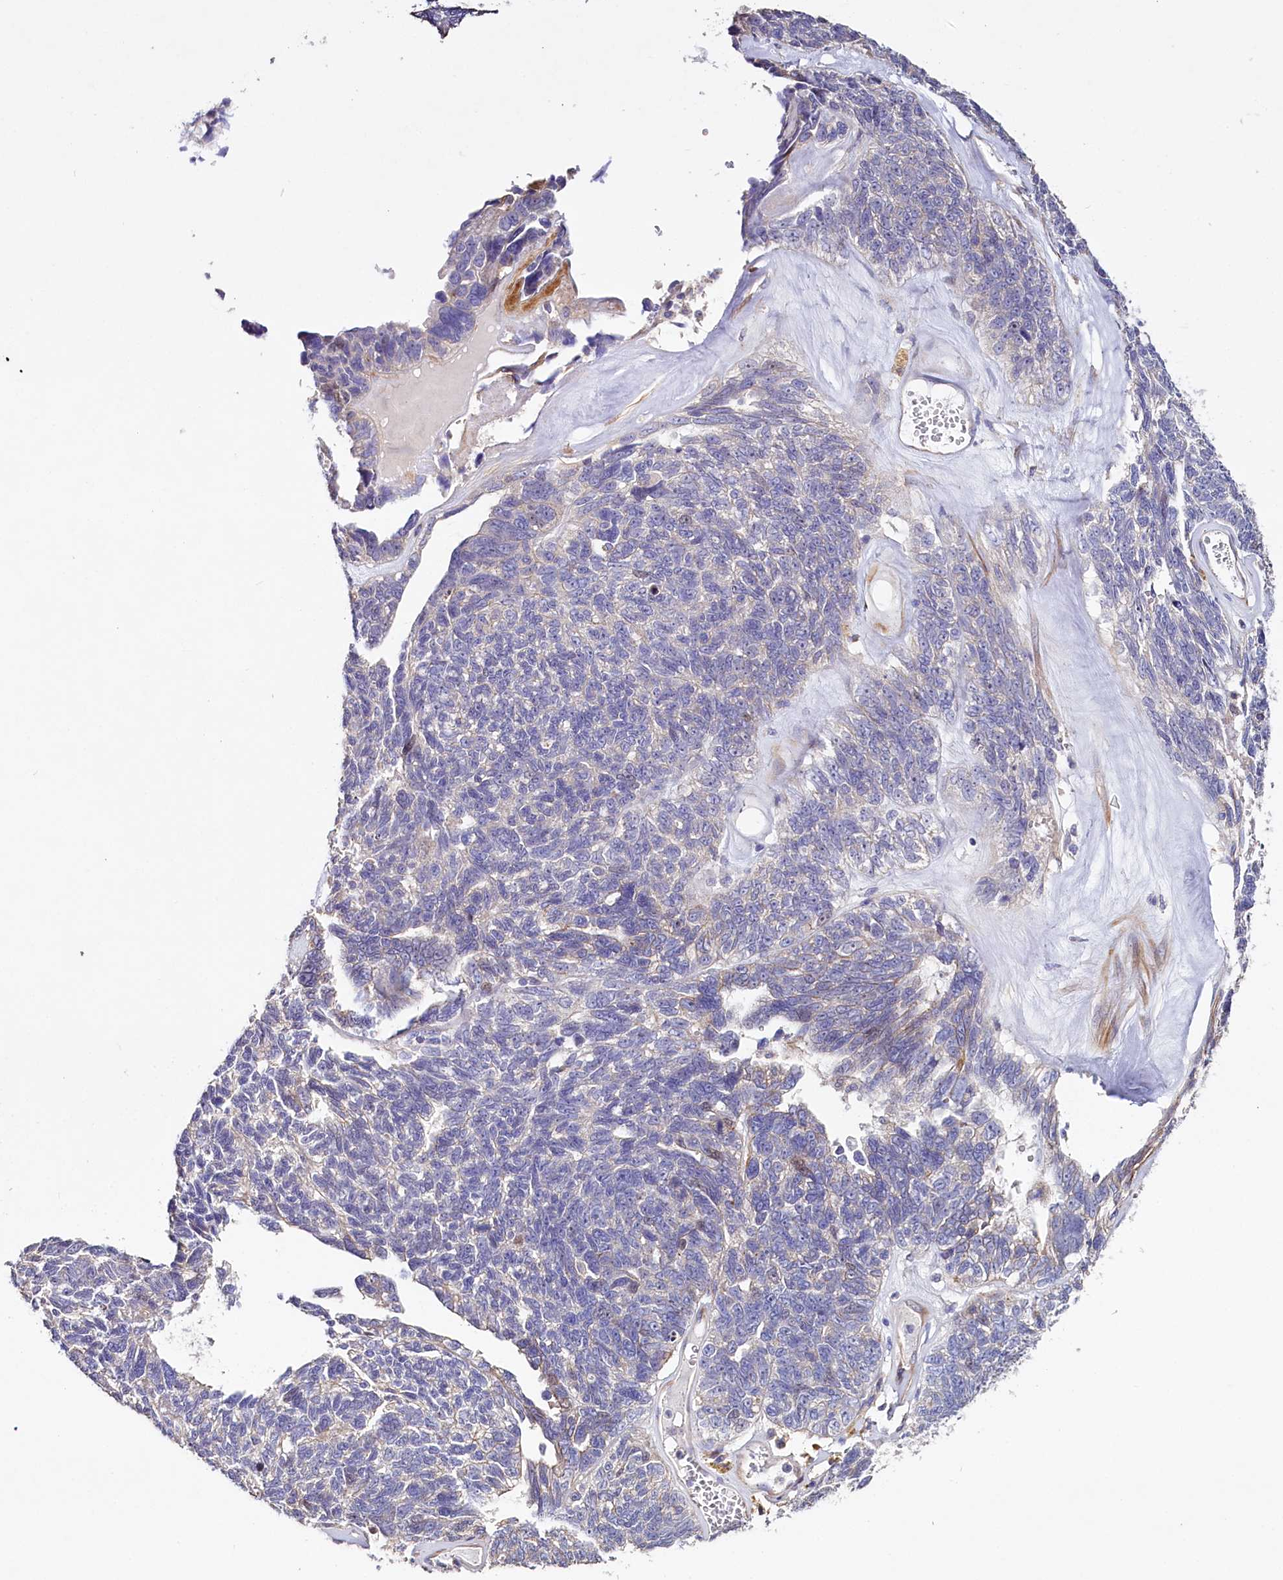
{"staining": {"intensity": "moderate", "quantity": "<25%", "location": "nuclear"}, "tissue": "ovarian cancer", "cell_type": "Tumor cells", "image_type": "cancer", "snomed": [{"axis": "morphology", "description": "Cystadenocarcinoma, serous, NOS"}, {"axis": "topography", "description": "Ovary"}], "caption": "Human ovarian serous cystadenocarcinoma stained for a protein (brown) shows moderate nuclear positive staining in about <25% of tumor cells.", "gene": "WNT8A", "patient": {"sex": "female", "age": 79}}